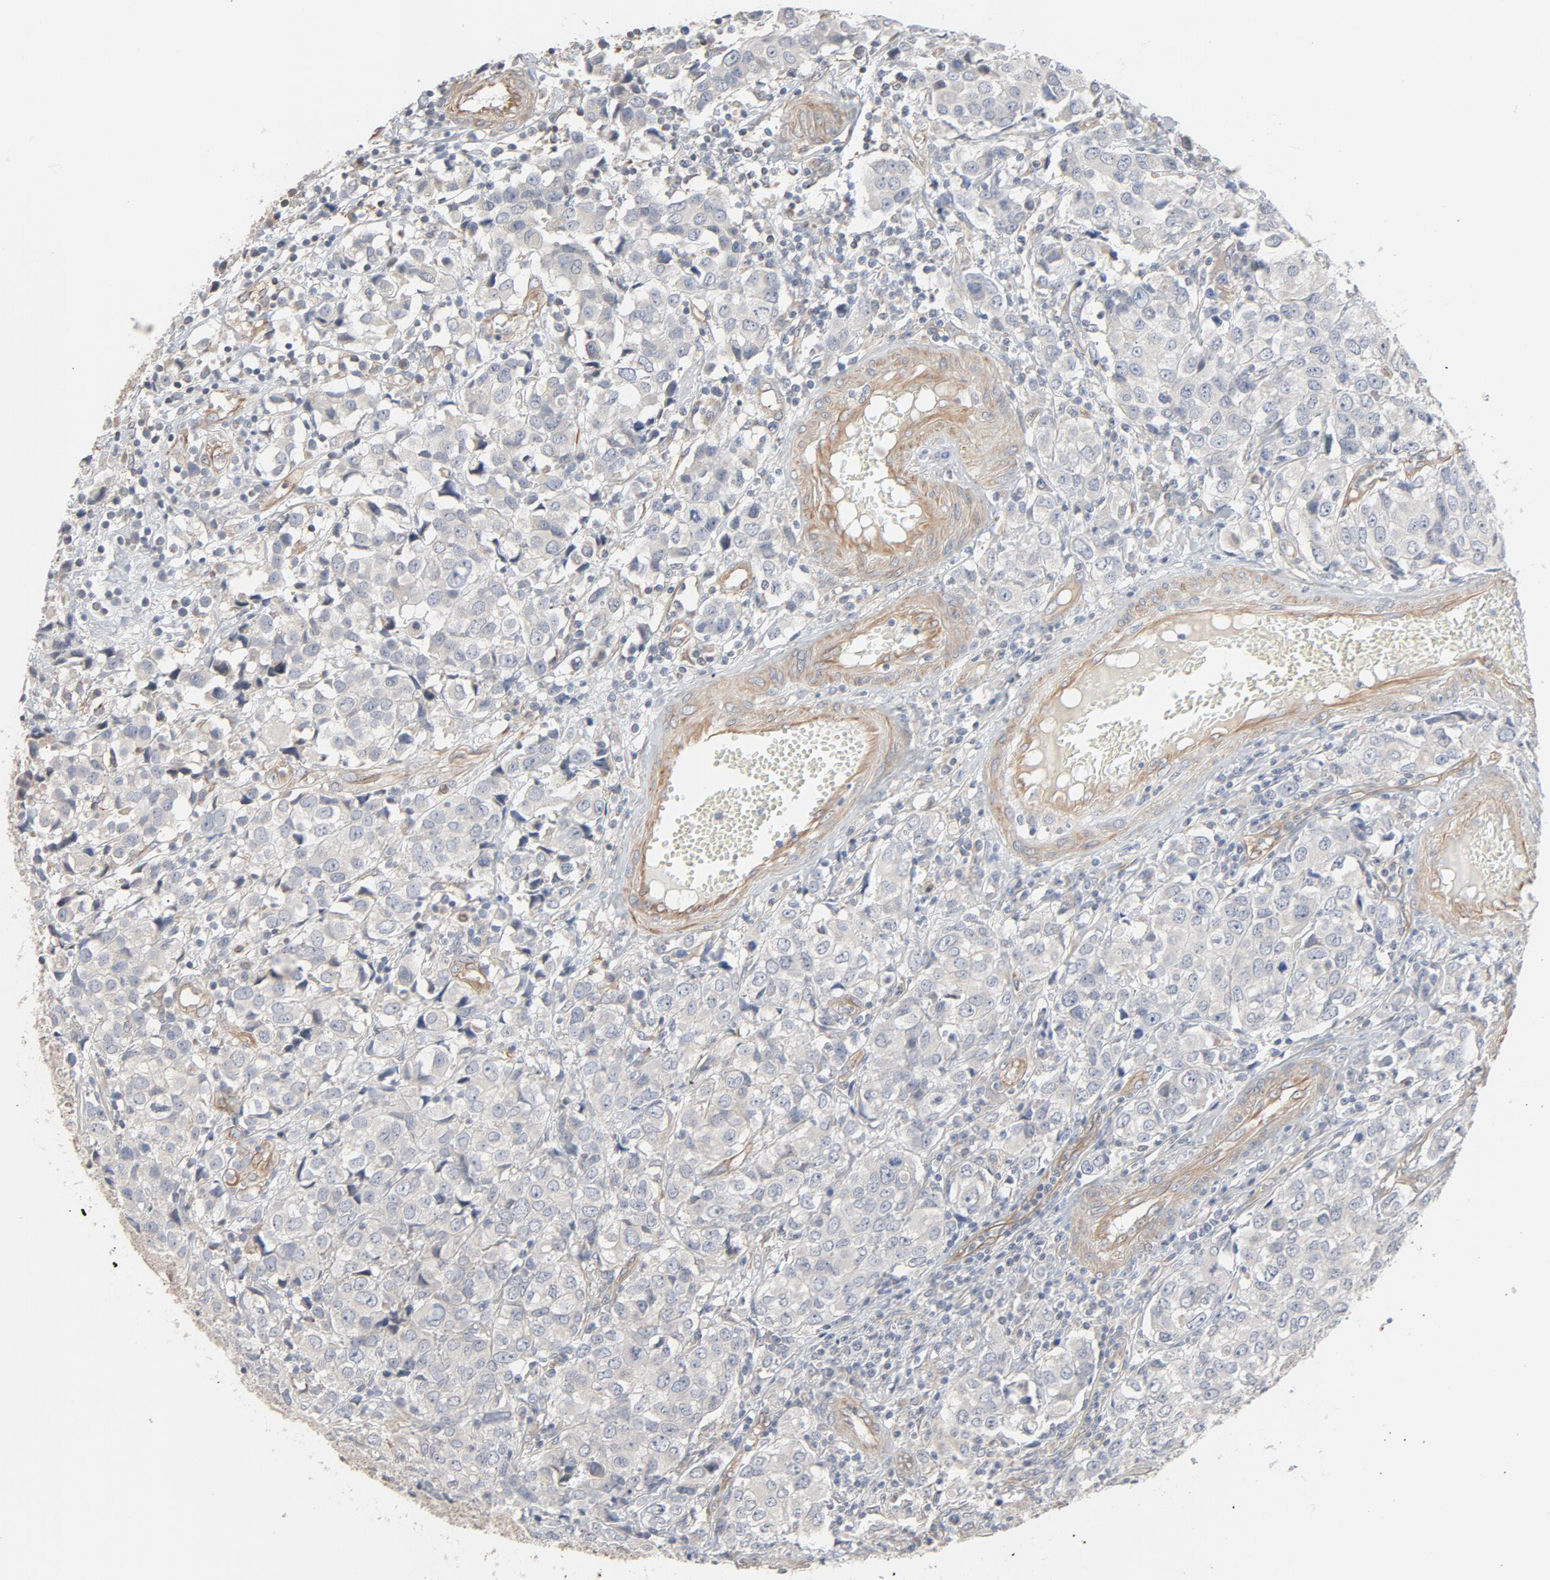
{"staining": {"intensity": "negative", "quantity": "none", "location": "none"}, "tissue": "urothelial cancer", "cell_type": "Tumor cells", "image_type": "cancer", "snomed": [{"axis": "morphology", "description": "Urothelial carcinoma, High grade"}, {"axis": "topography", "description": "Urinary bladder"}], "caption": "Photomicrograph shows no significant protein positivity in tumor cells of high-grade urothelial carcinoma.", "gene": "TRIOBP", "patient": {"sex": "female", "age": 75}}